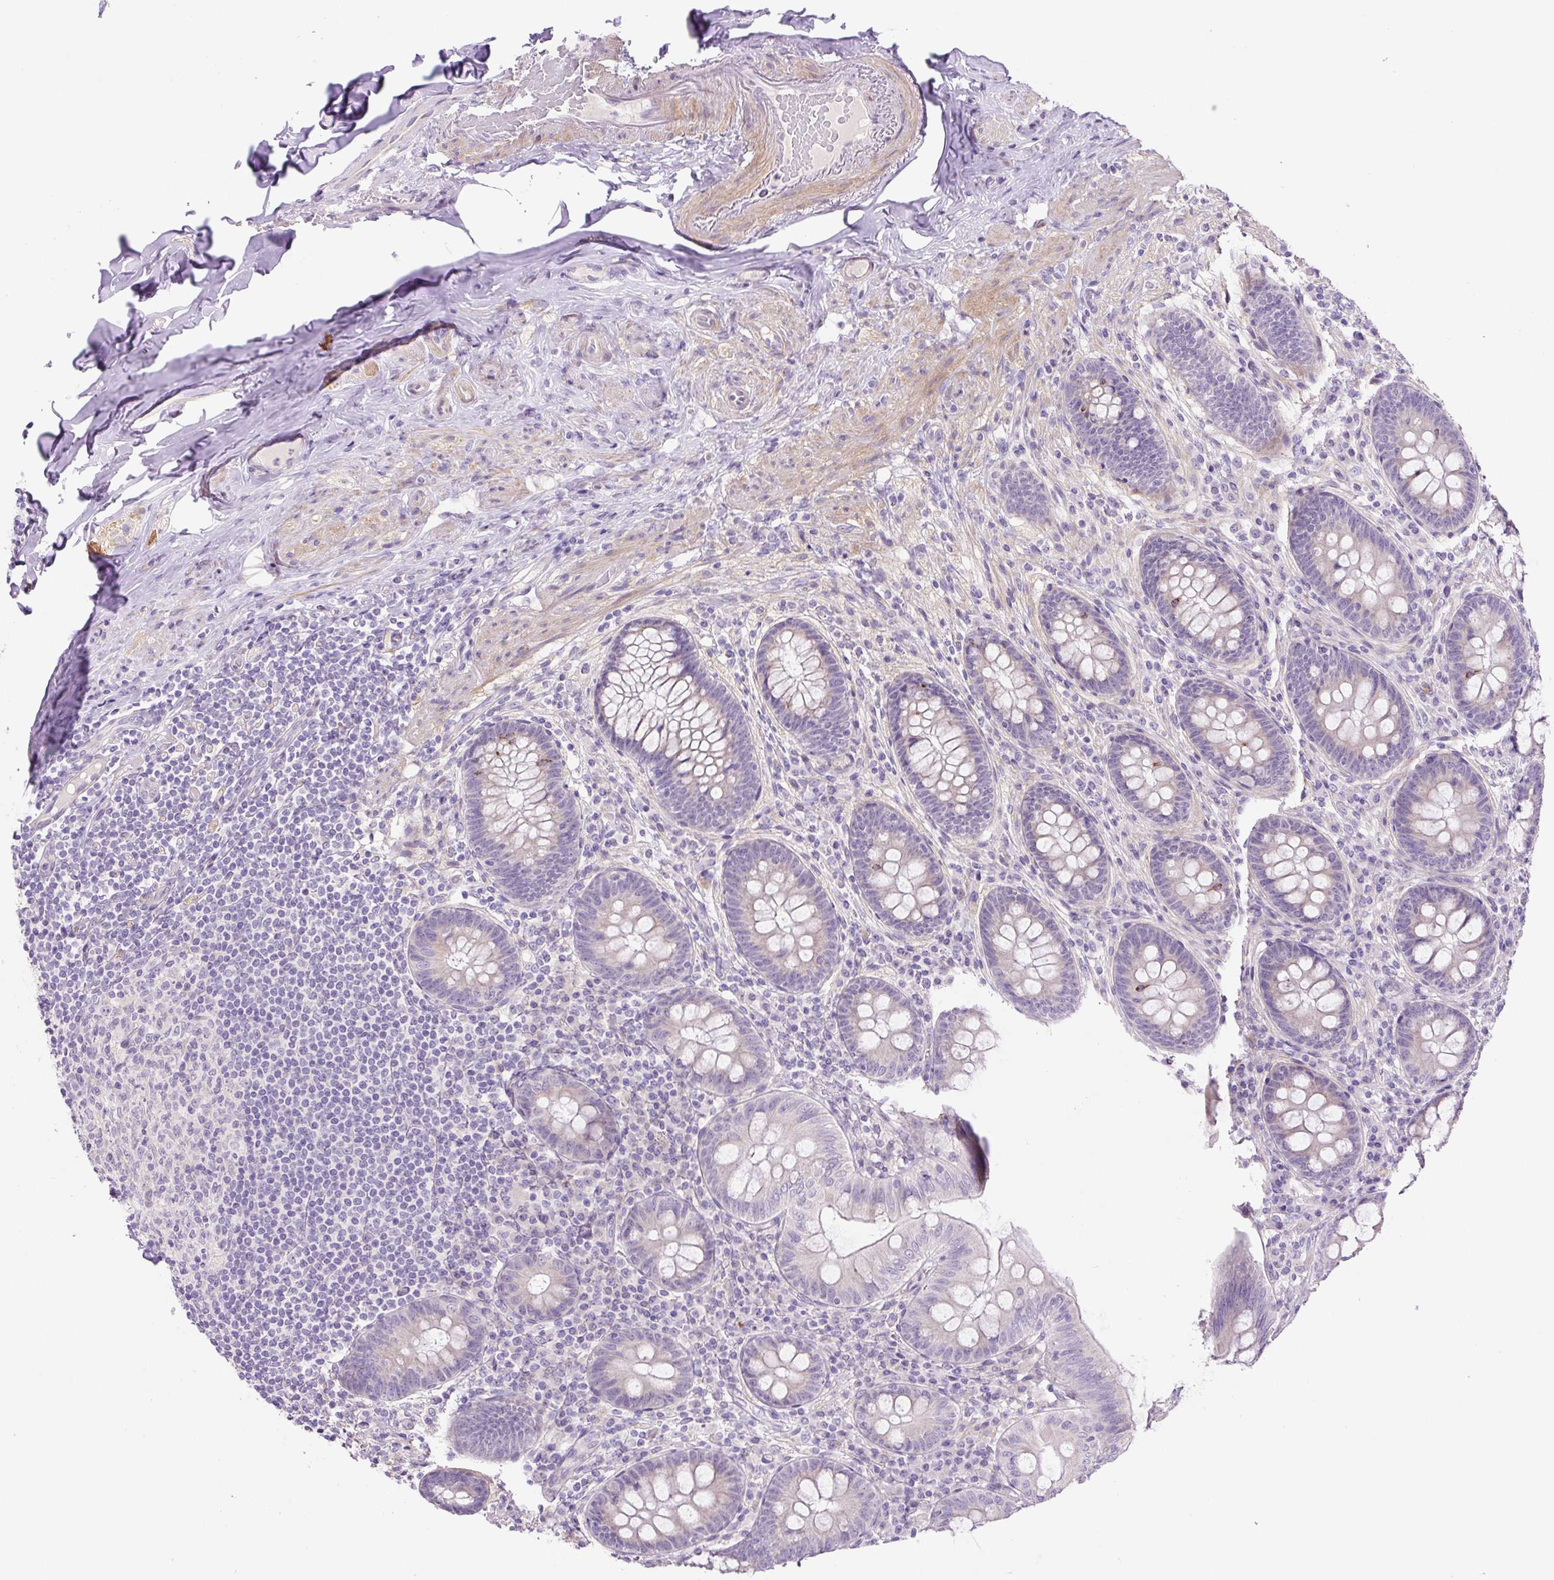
{"staining": {"intensity": "negative", "quantity": "none", "location": "none"}, "tissue": "appendix", "cell_type": "Glandular cells", "image_type": "normal", "snomed": [{"axis": "morphology", "description": "Normal tissue, NOS"}, {"axis": "topography", "description": "Appendix"}], "caption": "This is an immunohistochemistry image of normal appendix. There is no staining in glandular cells.", "gene": "OGDHL", "patient": {"sex": "male", "age": 71}}